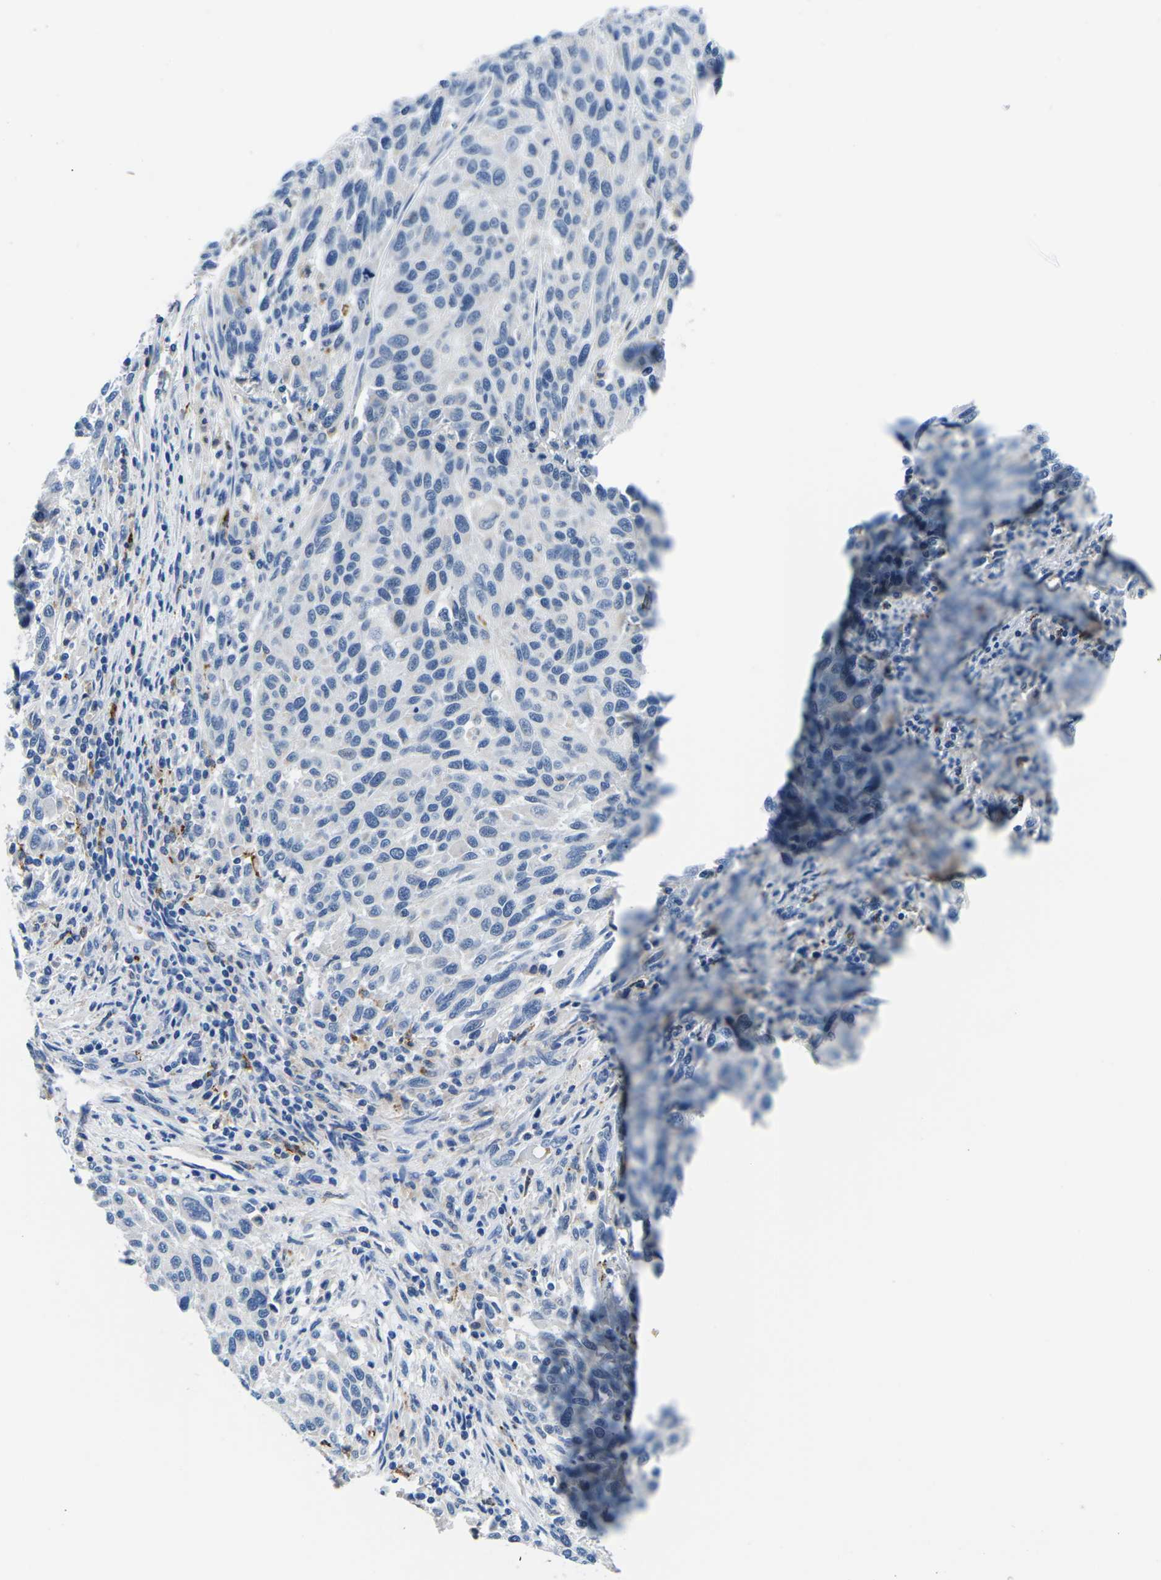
{"staining": {"intensity": "negative", "quantity": "none", "location": "none"}, "tissue": "melanoma", "cell_type": "Tumor cells", "image_type": "cancer", "snomed": [{"axis": "morphology", "description": "Malignant melanoma, Metastatic site"}, {"axis": "topography", "description": "Lymph node"}], "caption": "Tumor cells are negative for brown protein staining in melanoma.", "gene": "TM6SF1", "patient": {"sex": "male", "age": 61}}